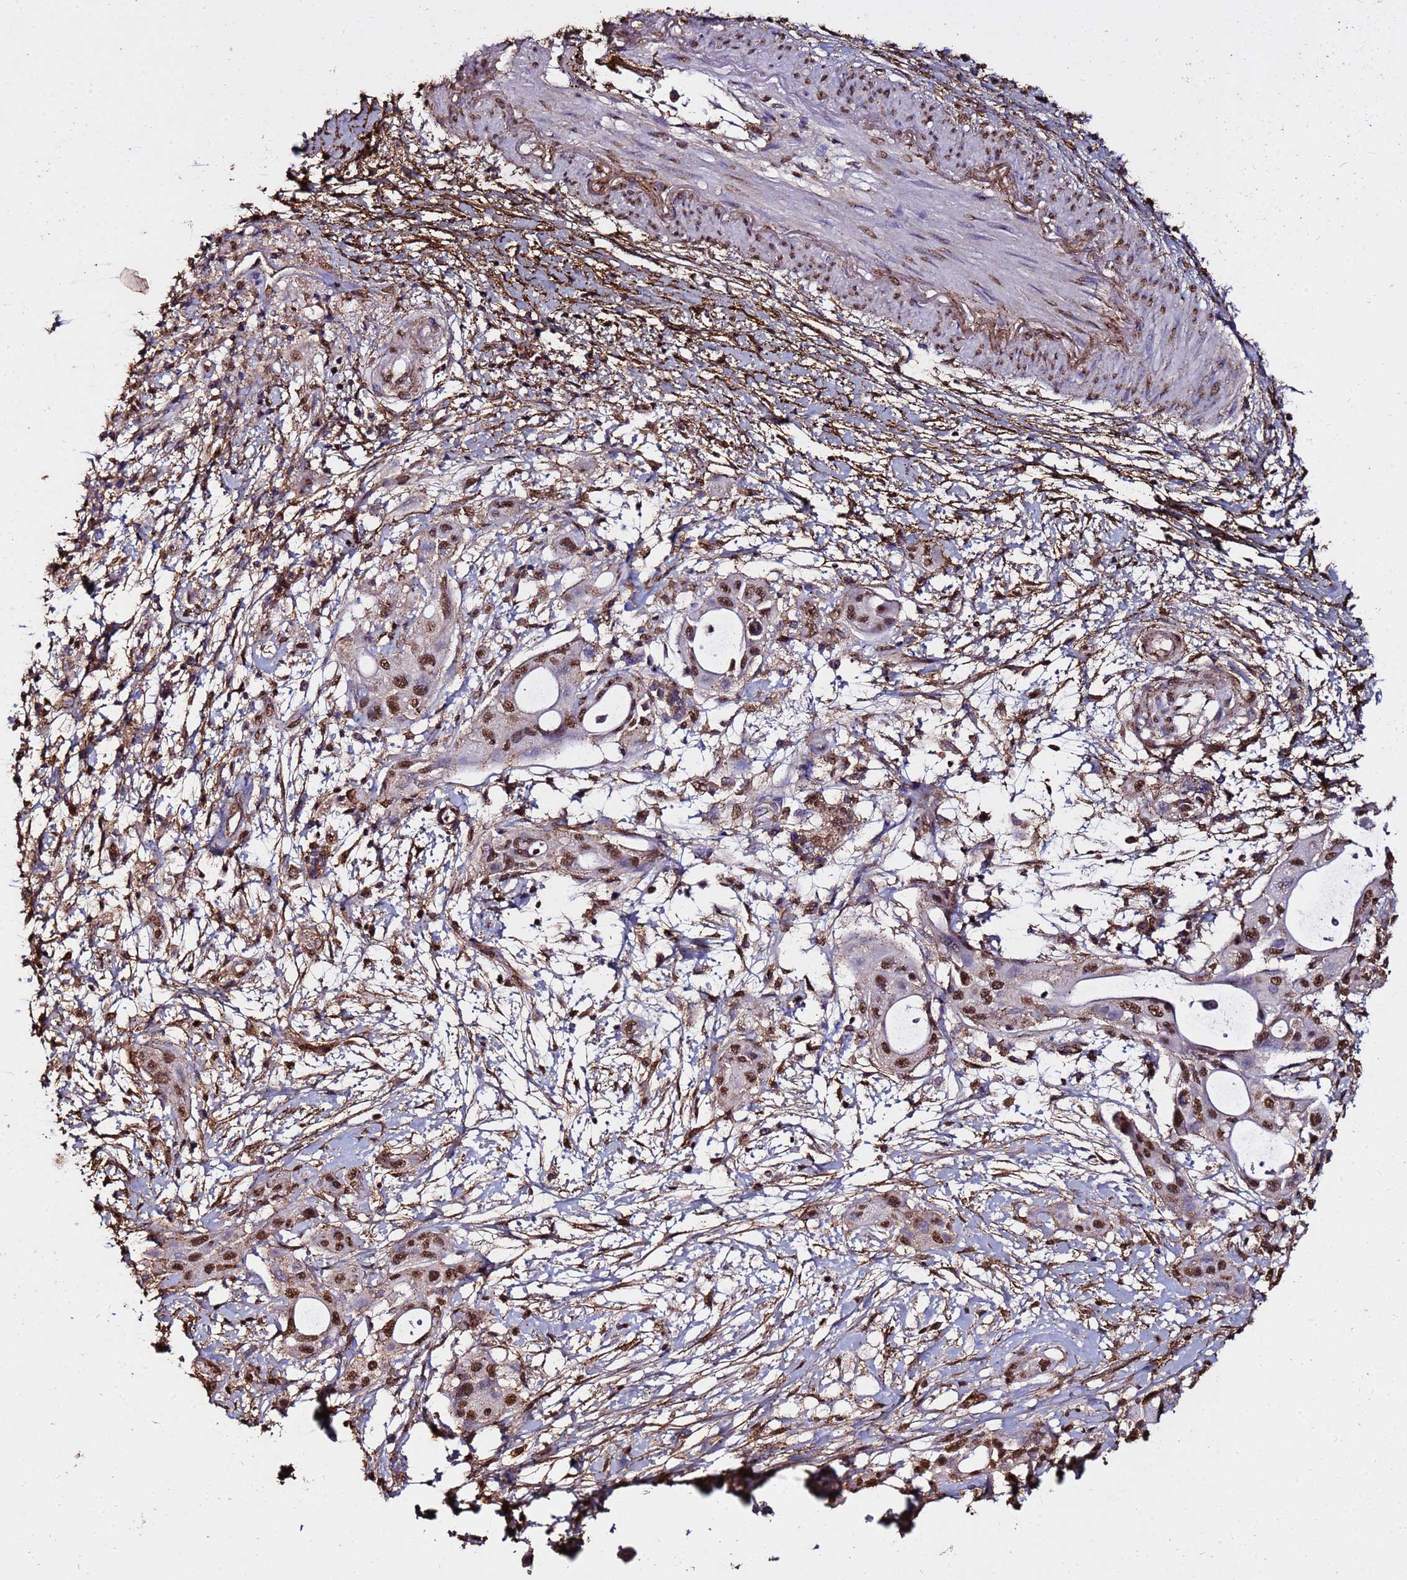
{"staining": {"intensity": "moderate", "quantity": ">75%", "location": "nuclear"}, "tissue": "pancreatic cancer", "cell_type": "Tumor cells", "image_type": "cancer", "snomed": [{"axis": "morphology", "description": "Adenocarcinoma, NOS"}, {"axis": "topography", "description": "Pancreas"}], "caption": "Moderate nuclear staining is present in about >75% of tumor cells in adenocarcinoma (pancreatic).", "gene": "TRIP6", "patient": {"sex": "male", "age": 68}}